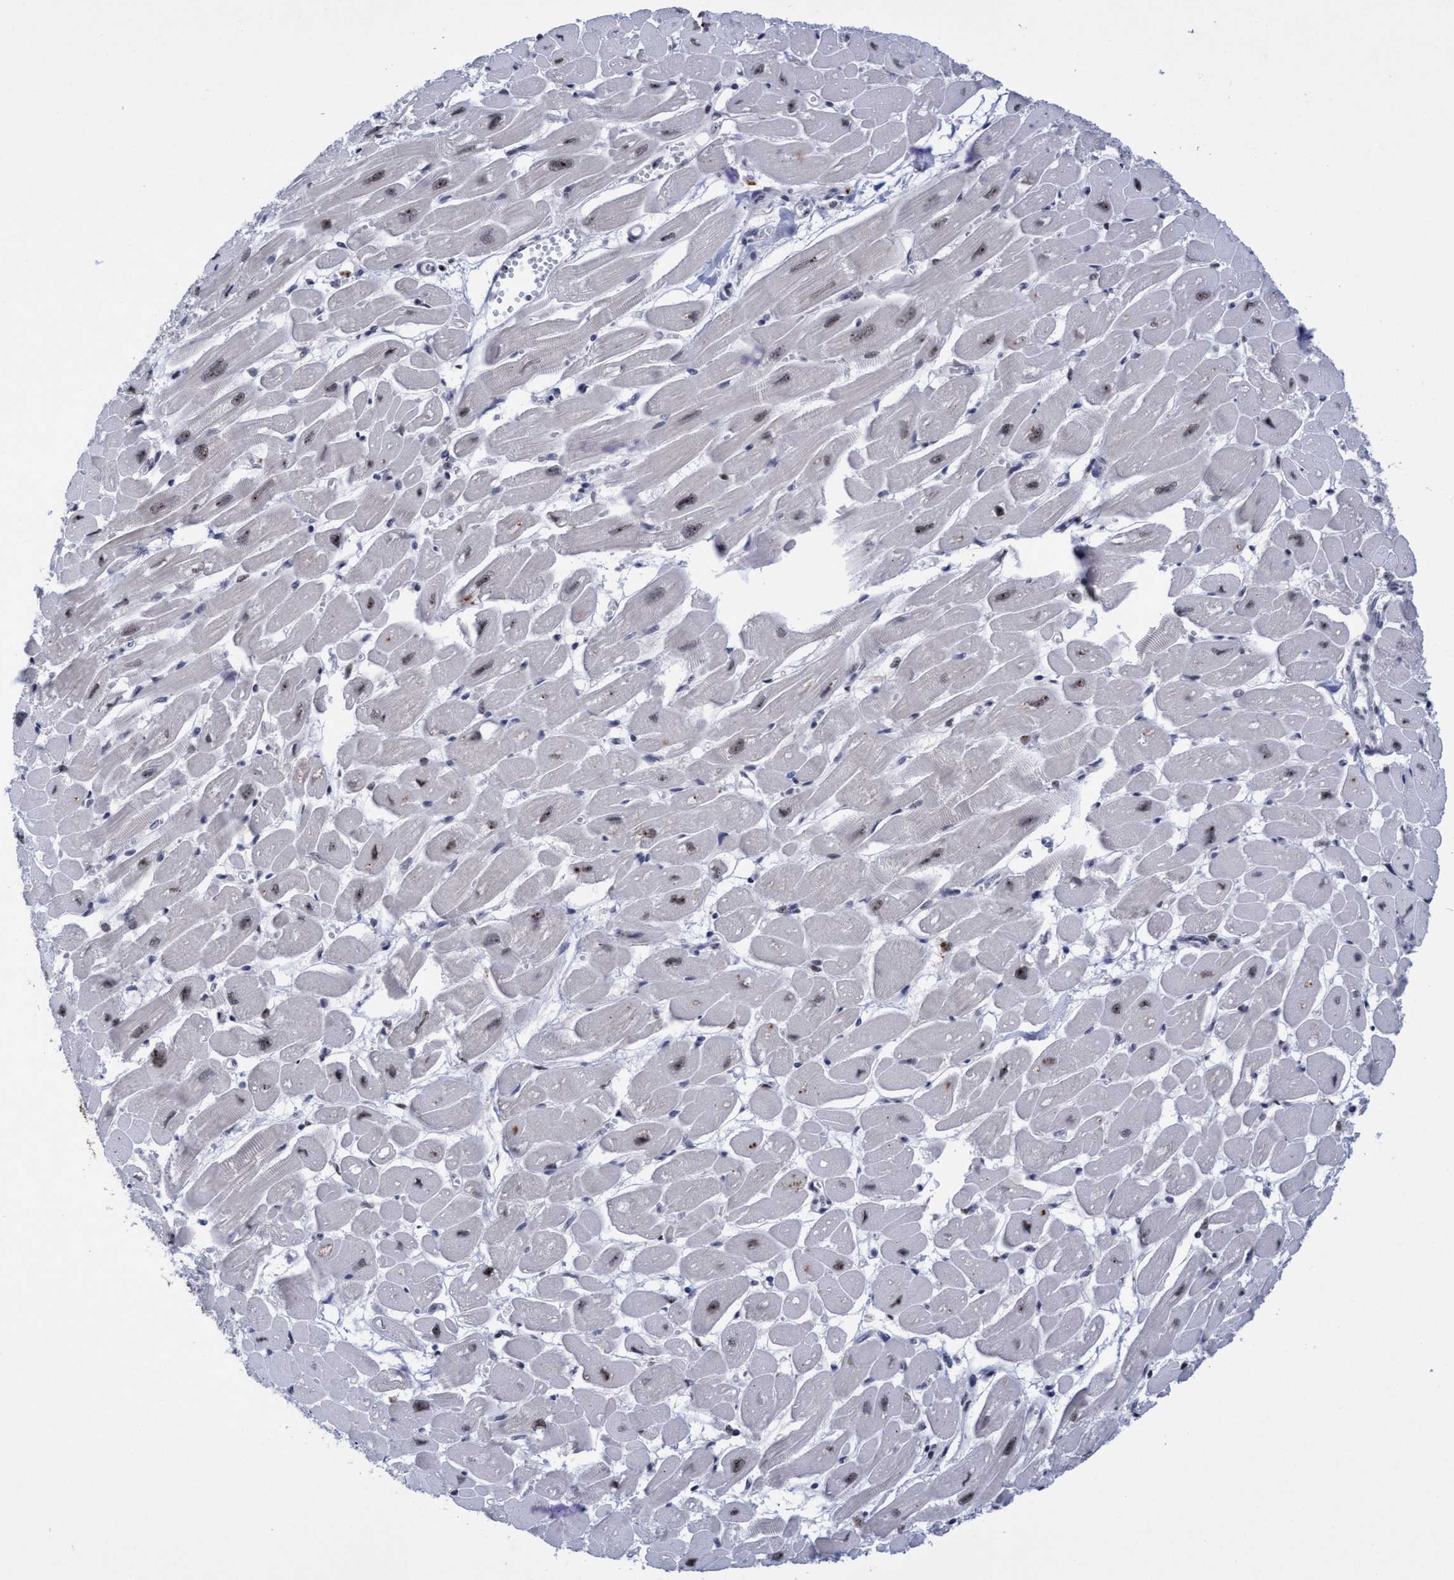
{"staining": {"intensity": "strong", "quantity": "25%-75%", "location": "nuclear"}, "tissue": "heart muscle", "cell_type": "Cardiomyocytes", "image_type": "normal", "snomed": [{"axis": "morphology", "description": "Normal tissue, NOS"}, {"axis": "topography", "description": "Heart"}], "caption": "Immunohistochemical staining of benign human heart muscle displays high levels of strong nuclear expression in approximately 25%-75% of cardiomyocytes. (DAB (3,3'-diaminobenzidine) = brown stain, brightfield microscopy at high magnification).", "gene": "EFCAB10", "patient": {"sex": "female", "age": 54}}